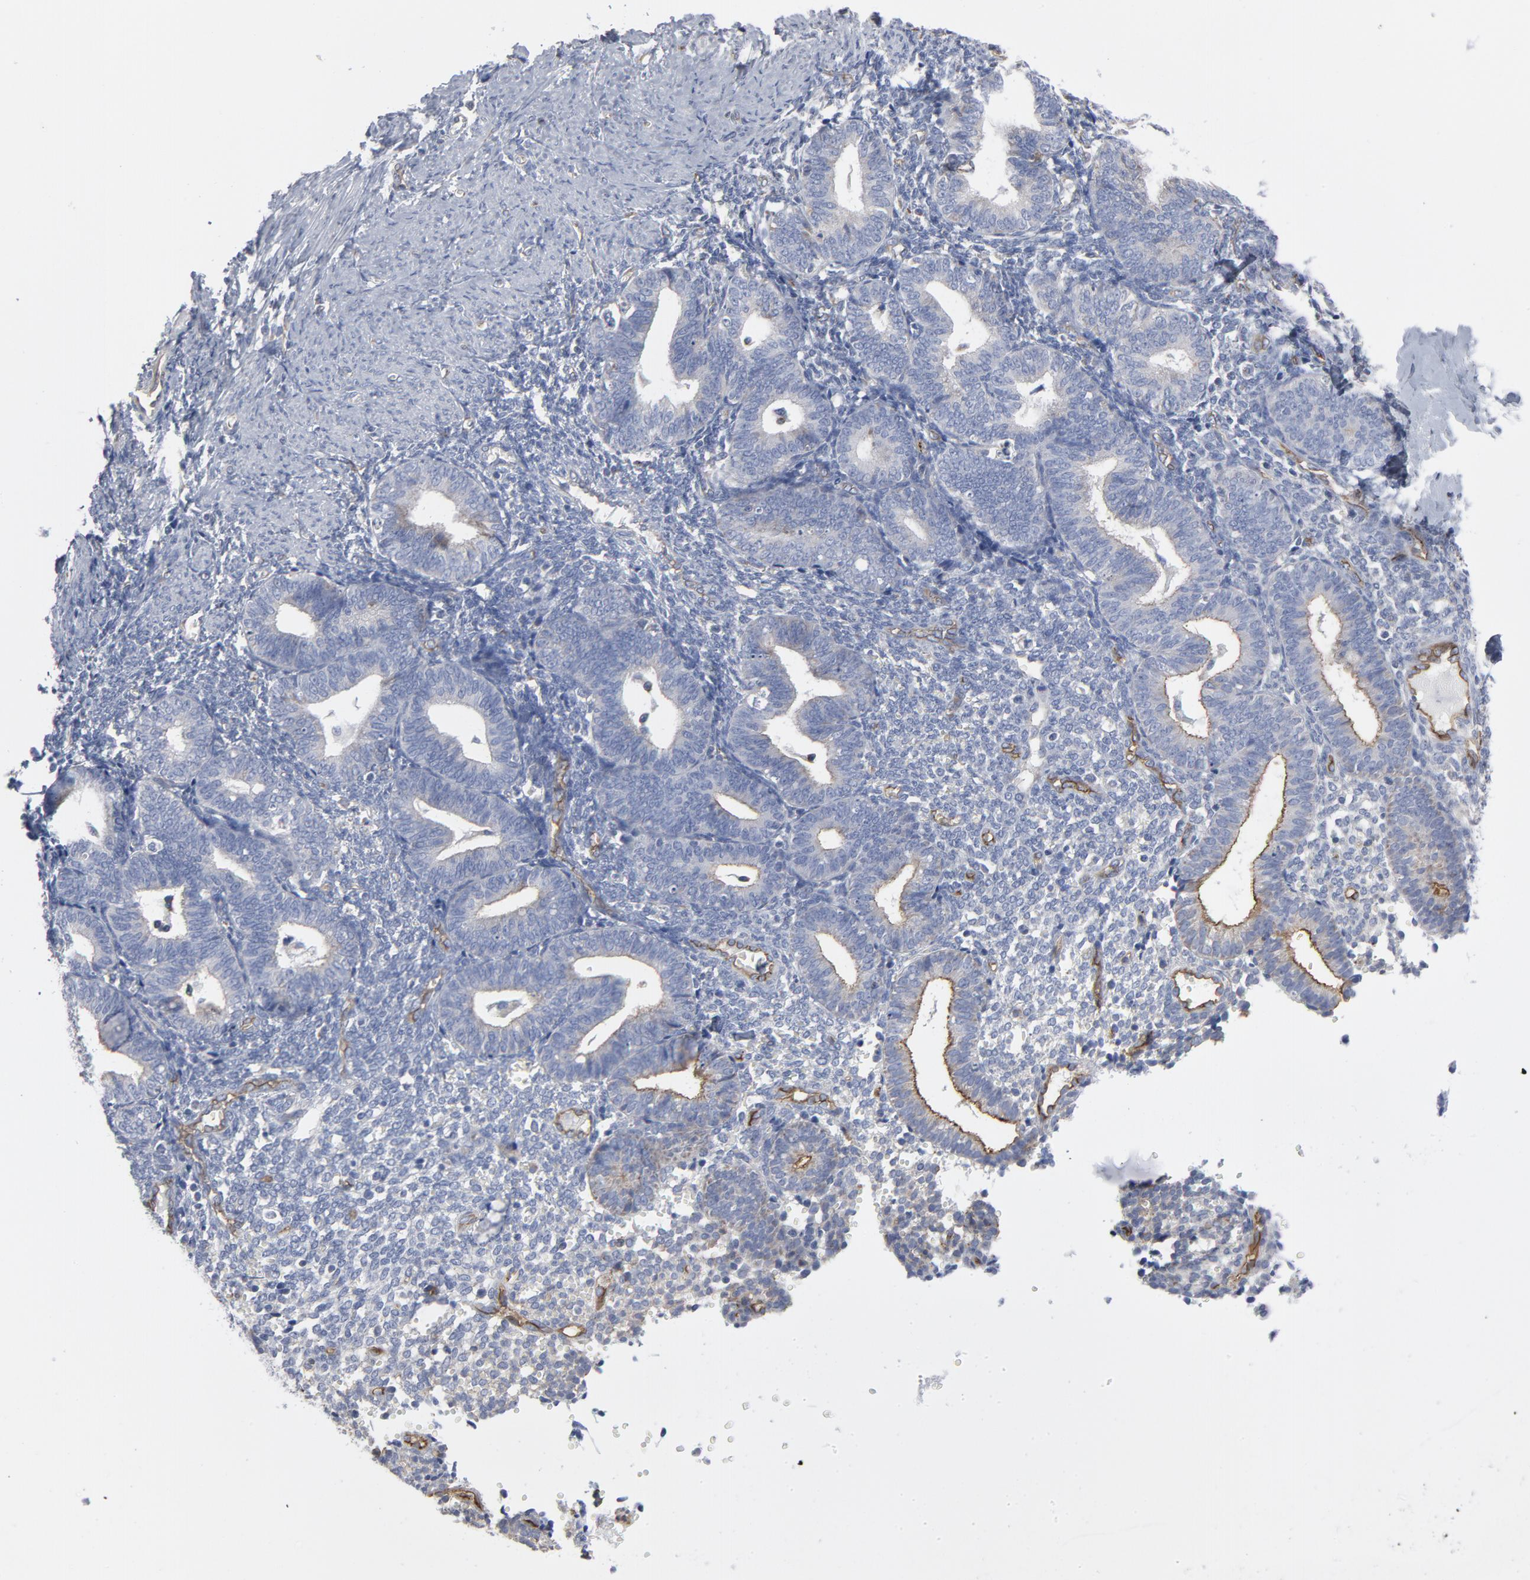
{"staining": {"intensity": "negative", "quantity": "none", "location": "none"}, "tissue": "endometrium", "cell_type": "Cells in endometrial stroma", "image_type": "normal", "snomed": [{"axis": "morphology", "description": "Normal tissue, NOS"}, {"axis": "topography", "description": "Endometrium"}], "caption": "An immunohistochemistry photomicrograph of benign endometrium is shown. There is no staining in cells in endometrial stroma of endometrium. Brightfield microscopy of immunohistochemistry stained with DAB (brown) and hematoxylin (blue), captured at high magnification.", "gene": "OXA1L", "patient": {"sex": "female", "age": 61}}